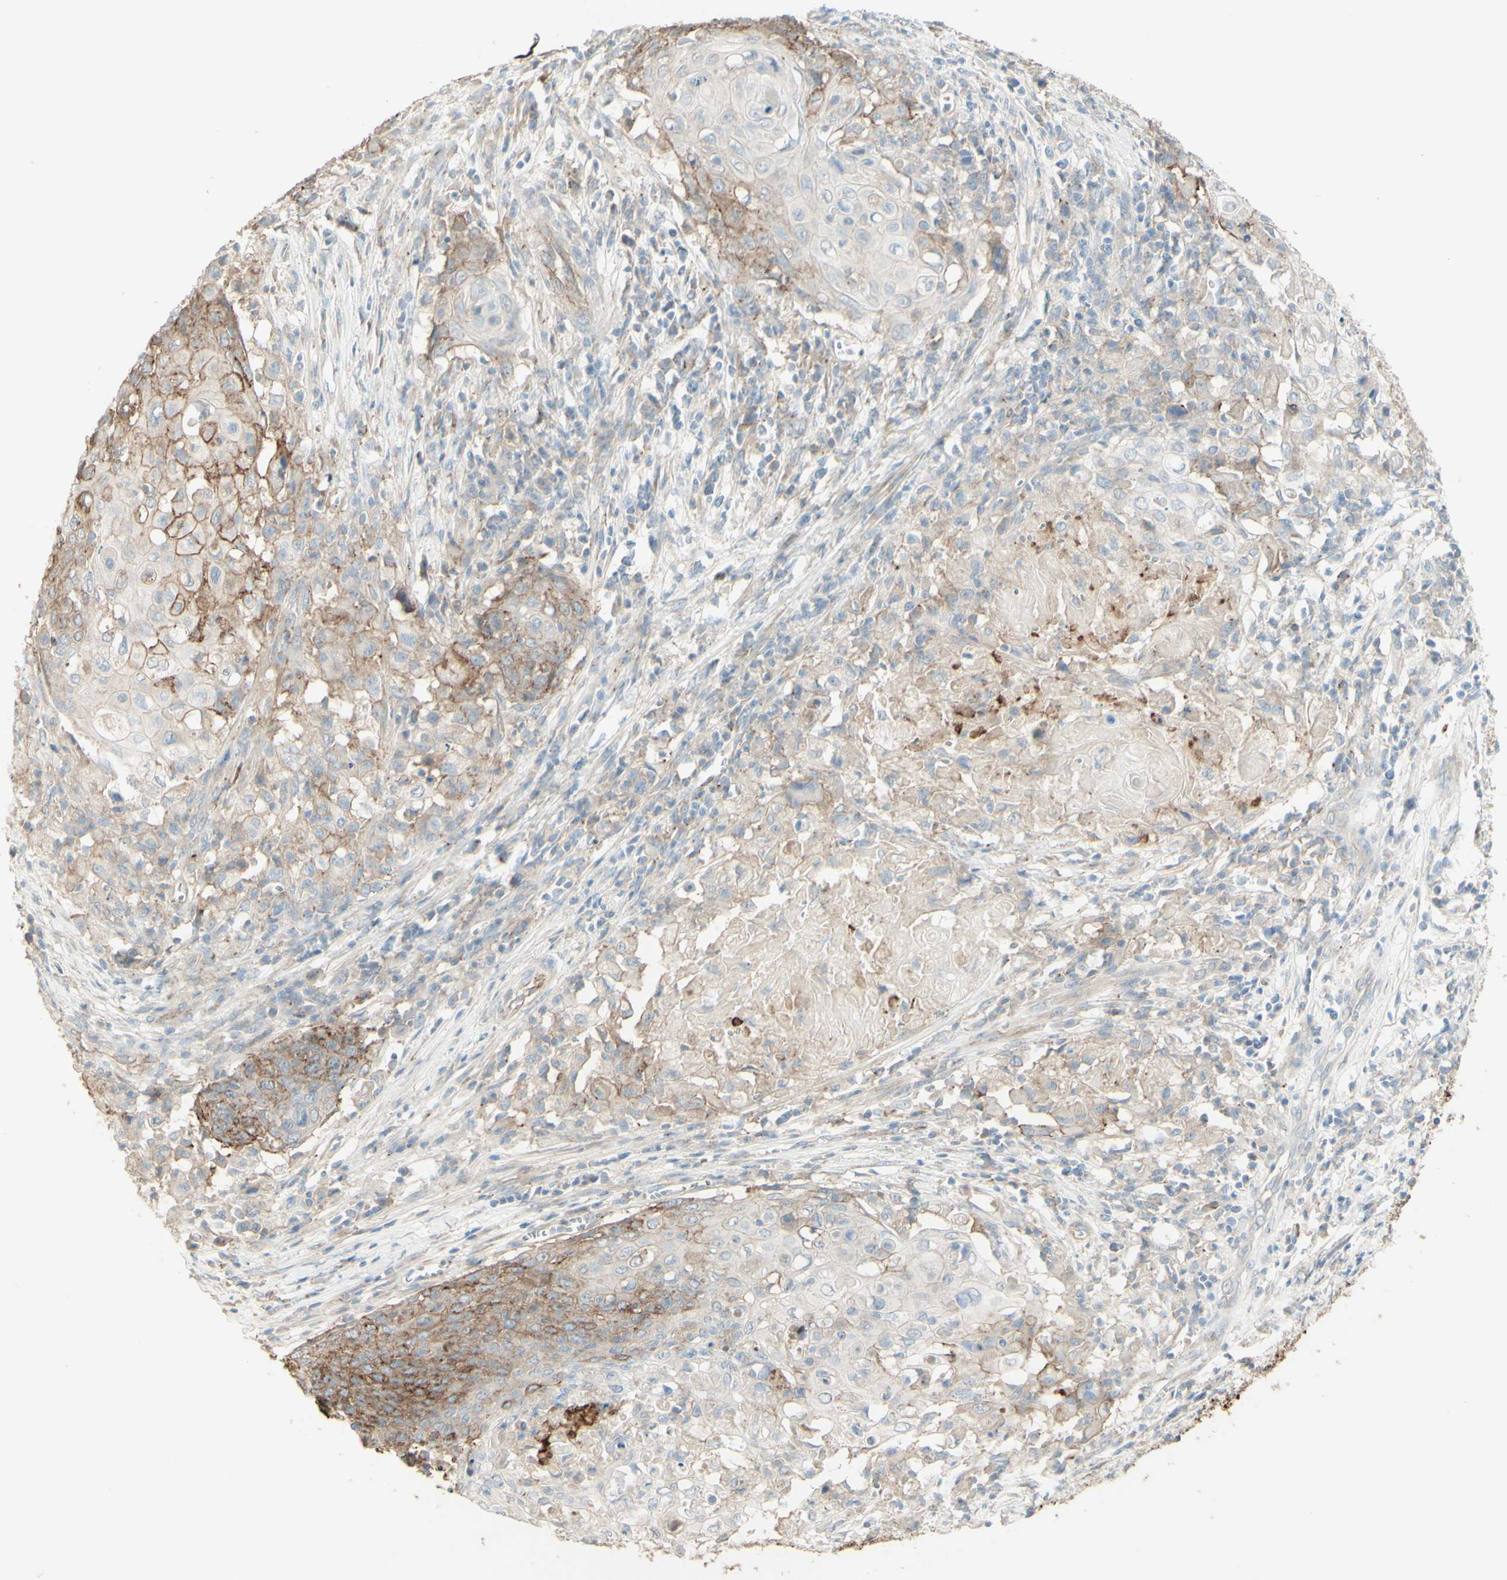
{"staining": {"intensity": "moderate", "quantity": "25%-75%", "location": "cytoplasmic/membranous"}, "tissue": "cervical cancer", "cell_type": "Tumor cells", "image_type": "cancer", "snomed": [{"axis": "morphology", "description": "Squamous cell carcinoma, NOS"}, {"axis": "topography", "description": "Cervix"}], "caption": "This image shows immunohistochemistry staining of human cervical cancer (squamous cell carcinoma), with medium moderate cytoplasmic/membranous staining in approximately 25%-75% of tumor cells.", "gene": "RNF149", "patient": {"sex": "female", "age": 39}}